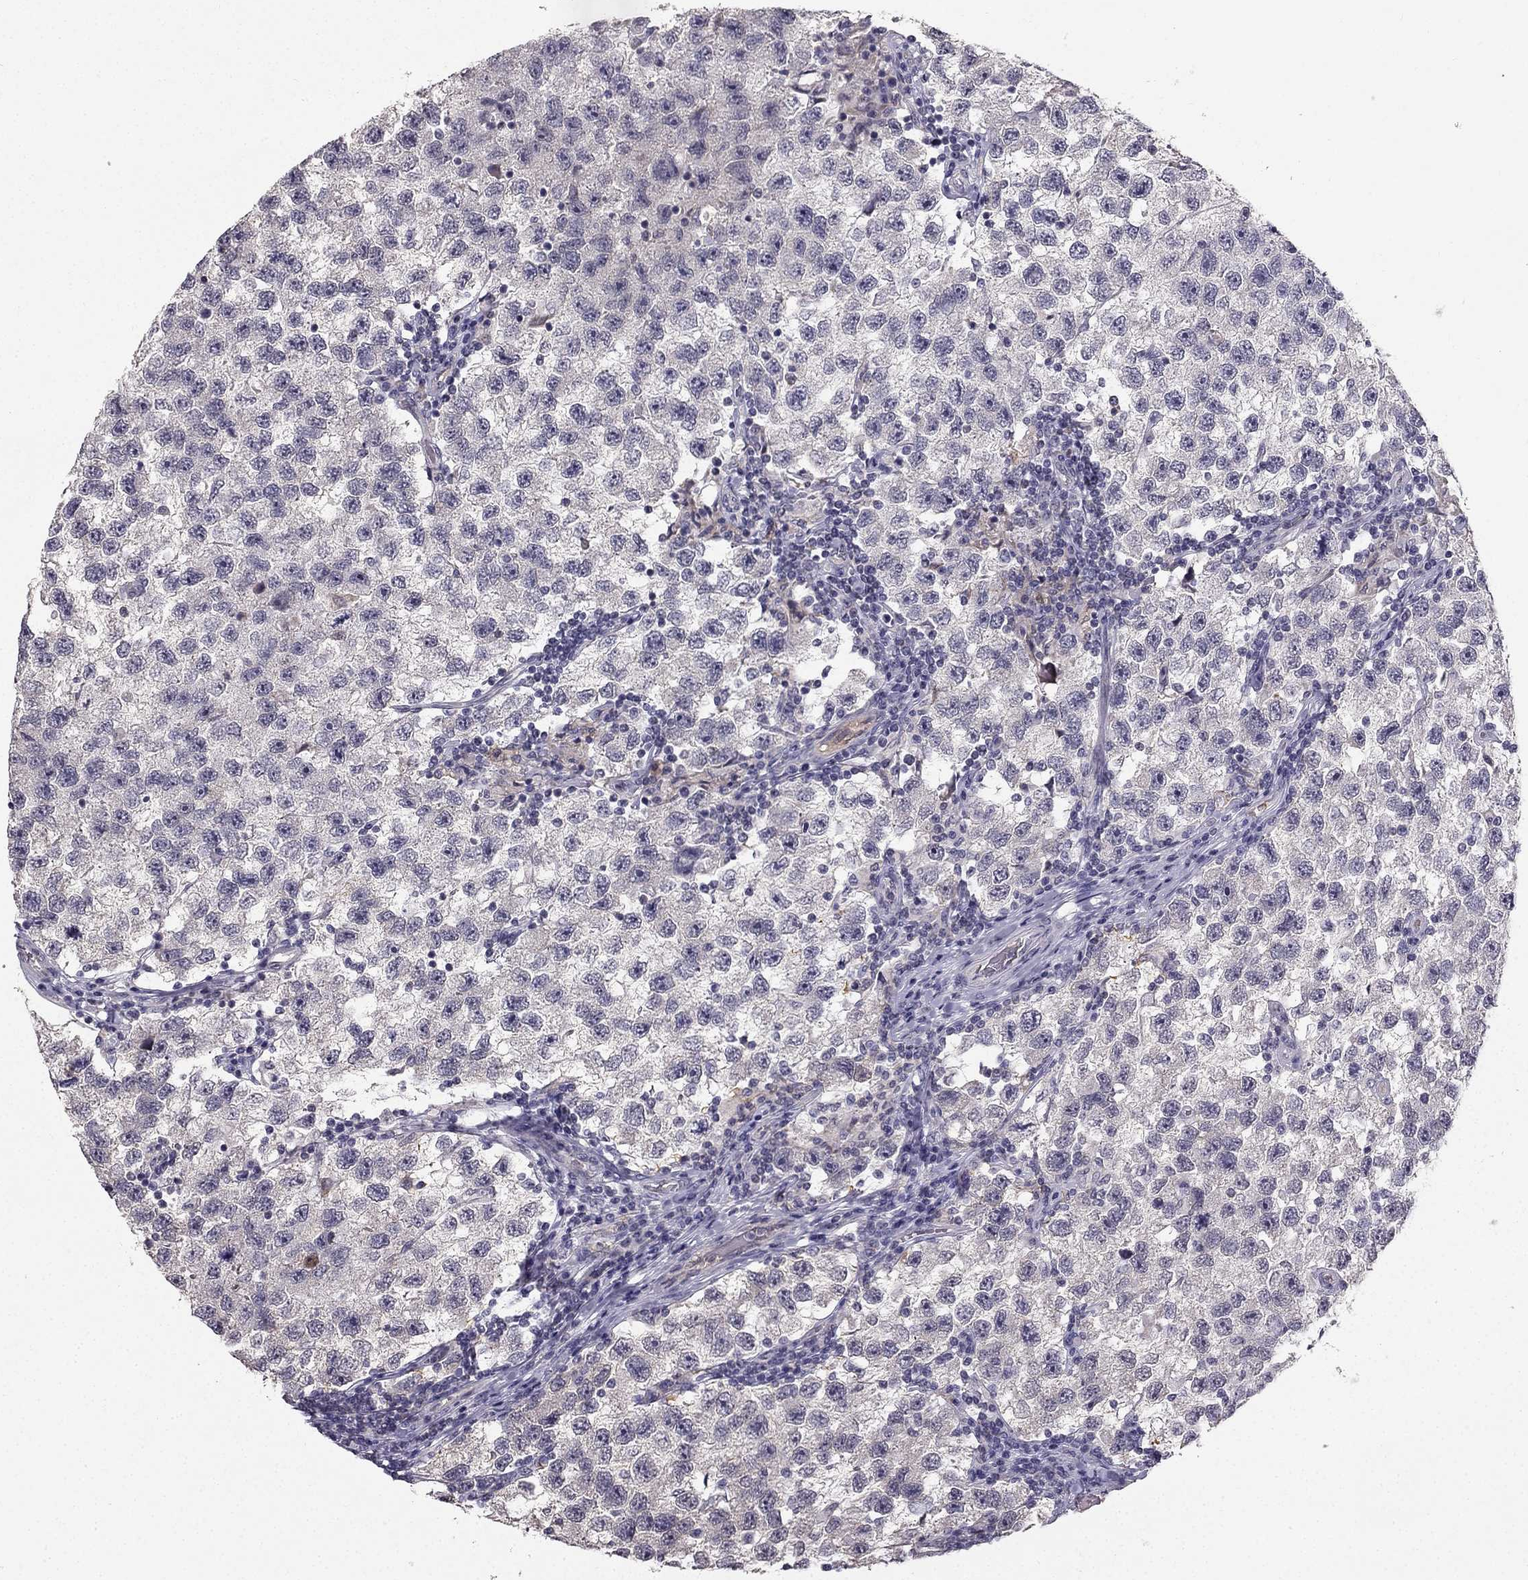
{"staining": {"intensity": "negative", "quantity": "none", "location": "none"}, "tissue": "testis cancer", "cell_type": "Tumor cells", "image_type": "cancer", "snomed": [{"axis": "morphology", "description": "Seminoma, NOS"}, {"axis": "topography", "description": "Testis"}], "caption": "Immunohistochemistry (IHC) micrograph of human seminoma (testis) stained for a protein (brown), which demonstrates no positivity in tumor cells. (DAB immunohistochemistry (IHC) with hematoxylin counter stain).", "gene": "TSPYL5", "patient": {"sex": "male", "age": 26}}